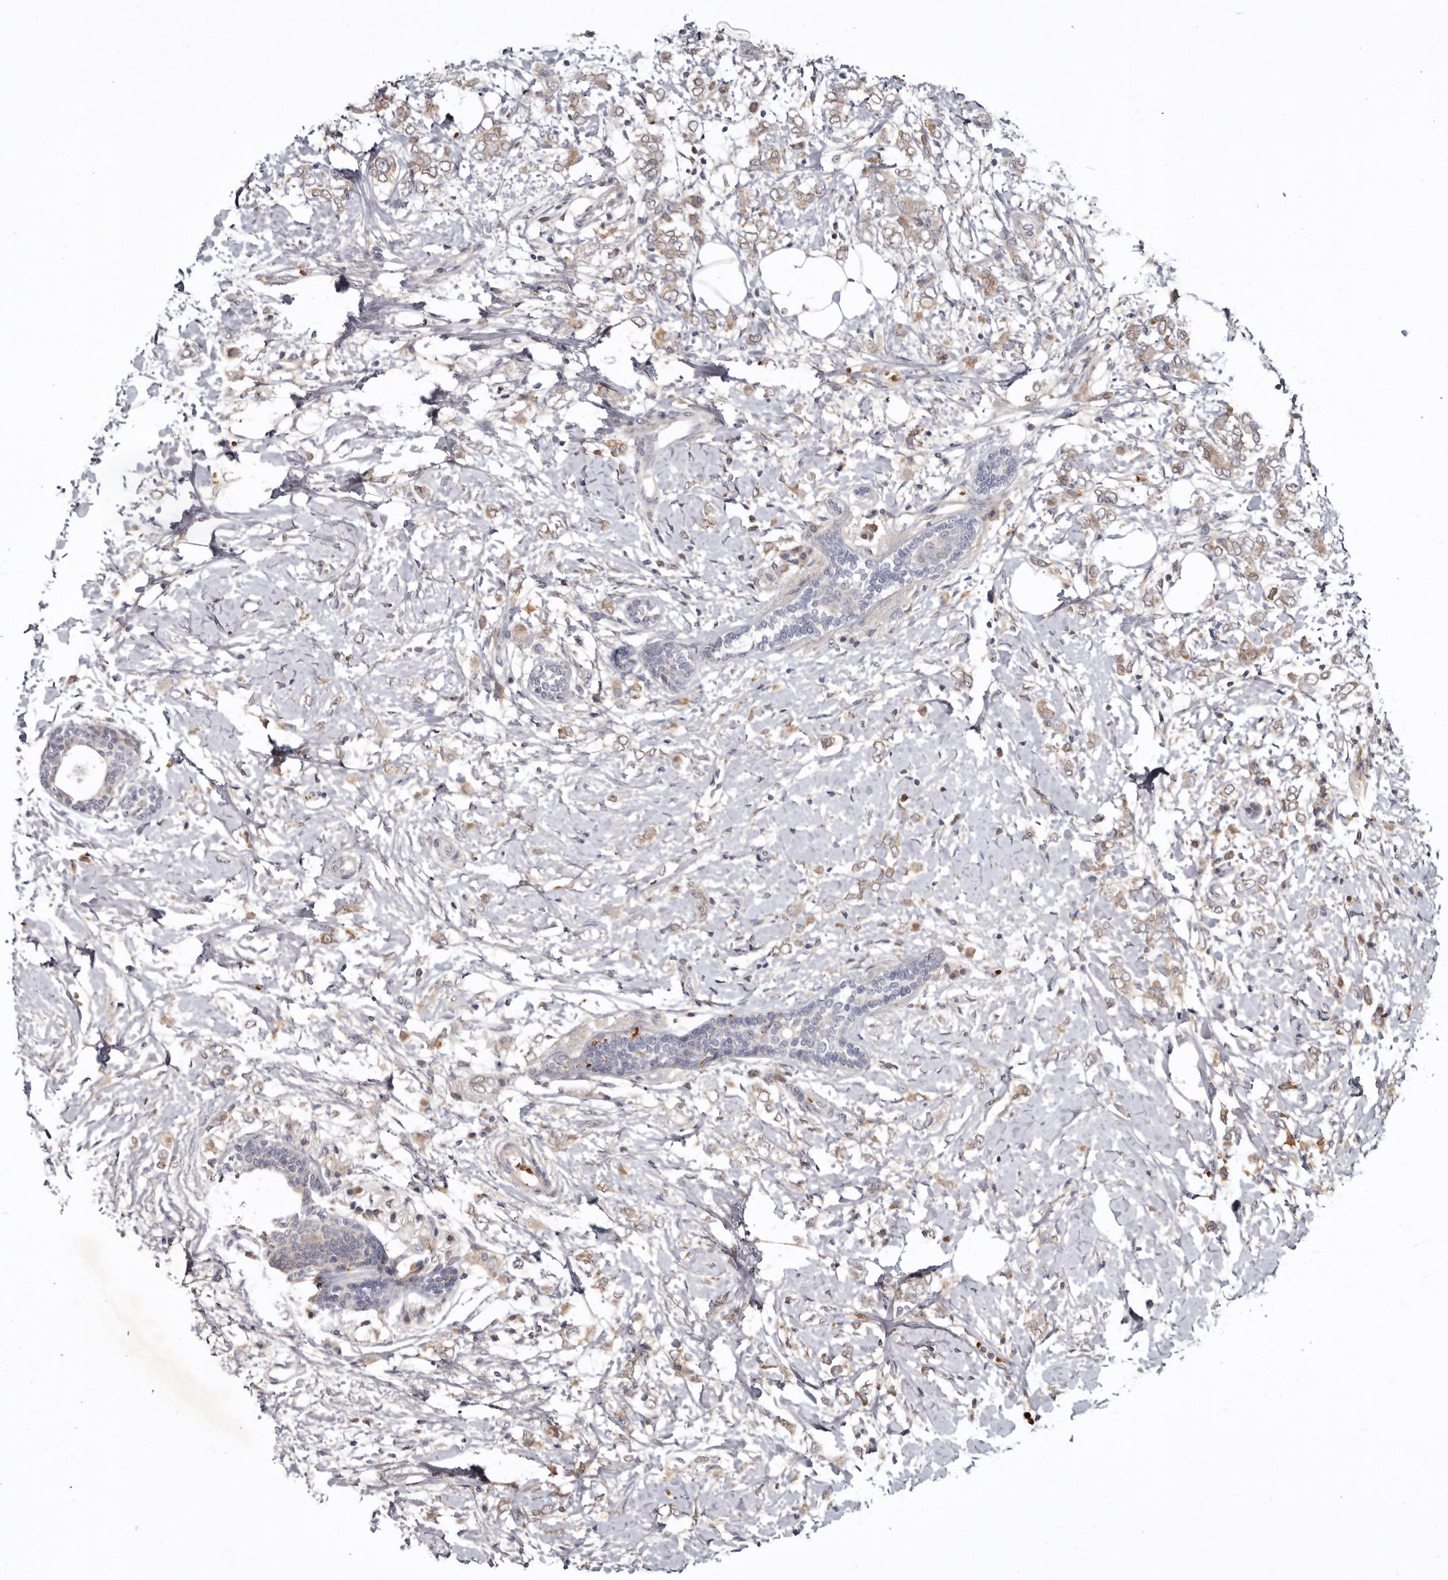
{"staining": {"intensity": "weak", "quantity": ">75%", "location": "cytoplasmic/membranous"}, "tissue": "breast cancer", "cell_type": "Tumor cells", "image_type": "cancer", "snomed": [{"axis": "morphology", "description": "Normal tissue, NOS"}, {"axis": "morphology", "description": "Lobular carcinoma"}, {"axis": "topography", "description": "Breast"}], "caption": "The immunohistochemical stain labels weak cytoplasmic/membranous positivity in tumor cells of breast cancer tissue.", "gene": "NENF", "patient": {"sex": "female", "age": 47}}